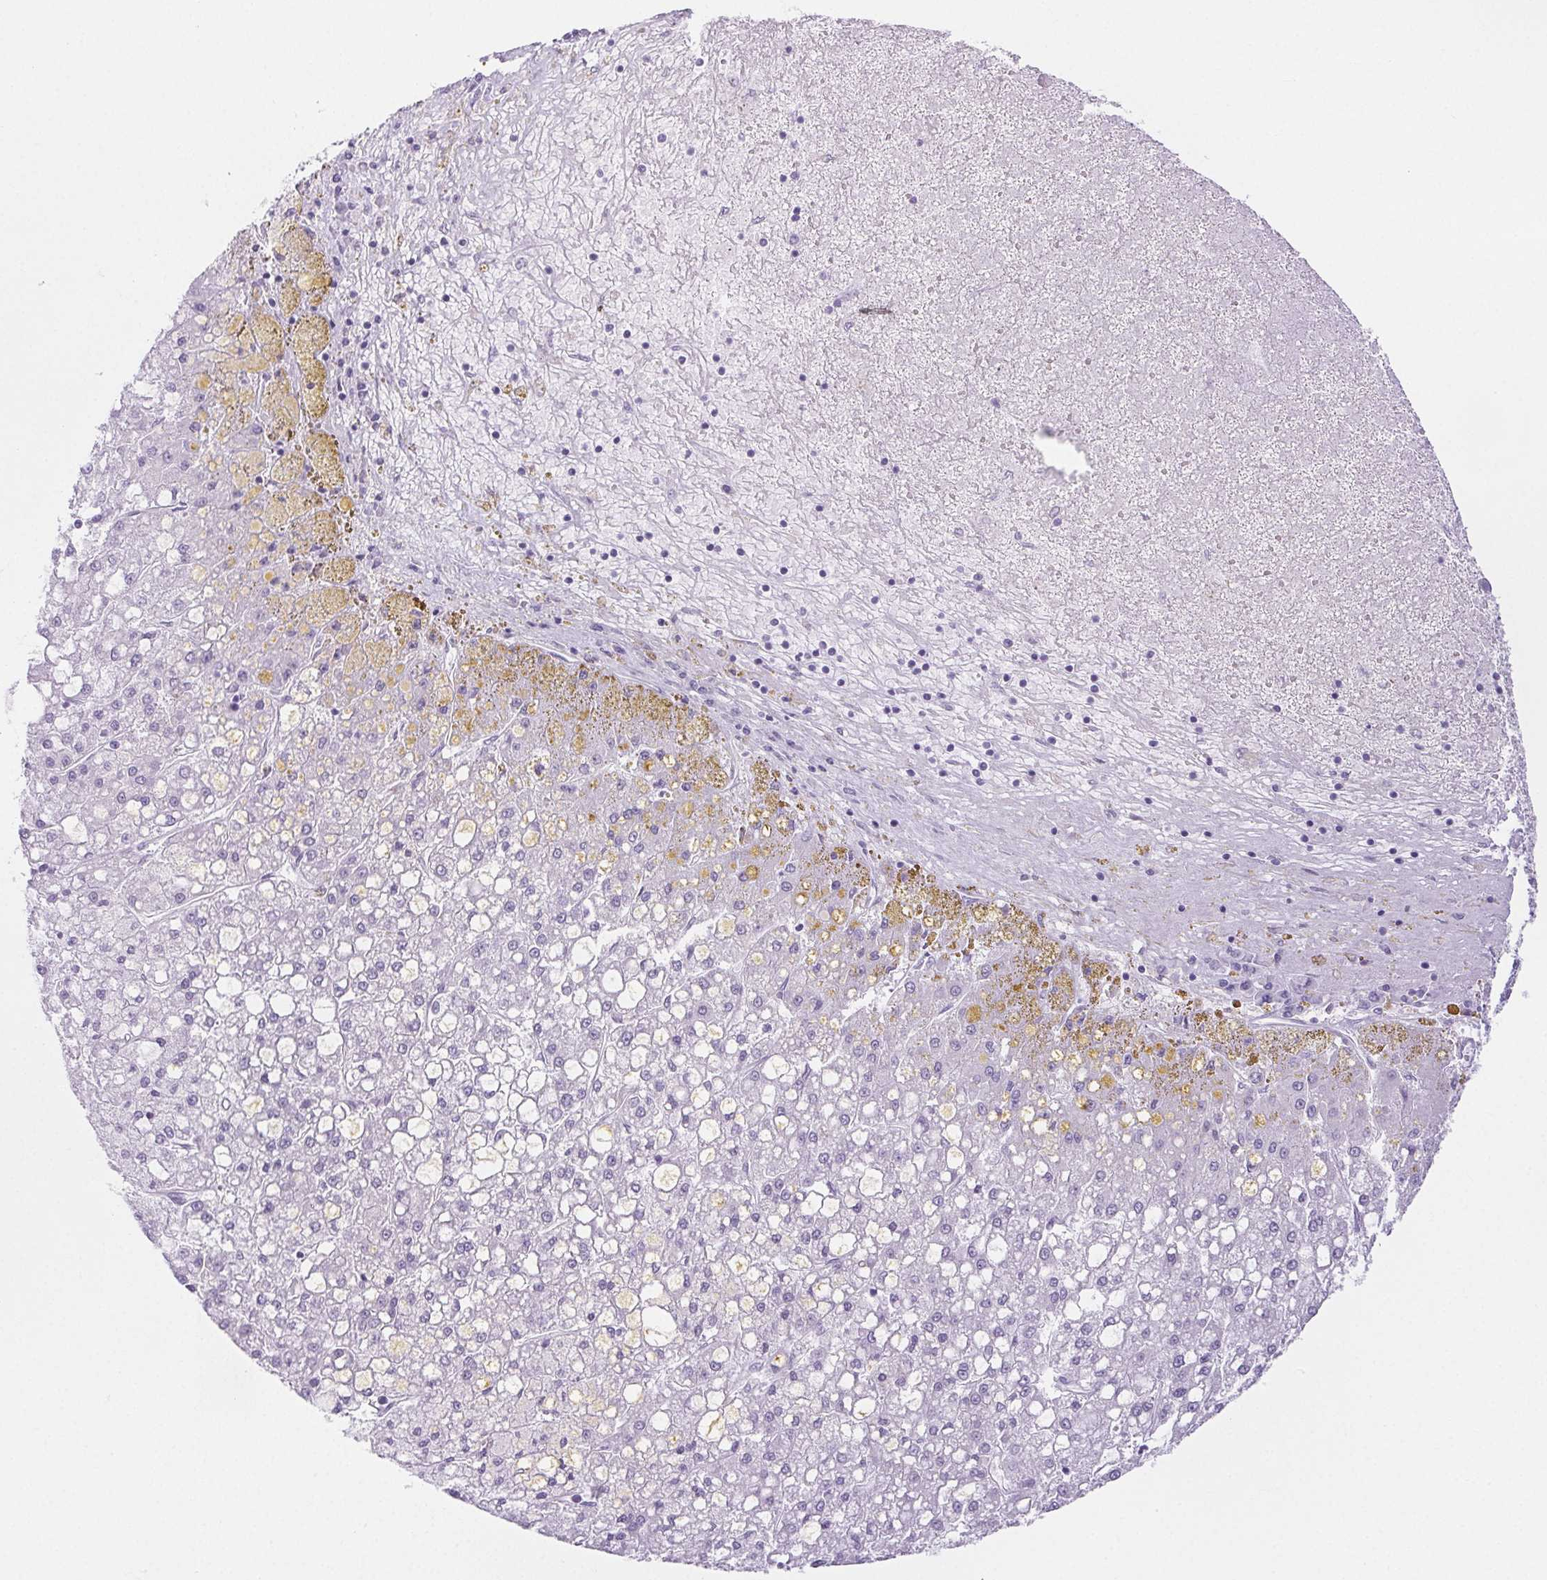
{"staining": {"intensity": "negative", "quantity": "none", "location": "none"}, "tissue": "liver cancer", "cell_type": "Tumor cells", "image_type": "cancer", "snomed": [{"axis": "morphology", "description": "Carcinoma, Hepatocellular, NOS"}, {"axis": "topography", "description": "Liver"}], "caption": "The photomicrograph reveals no staining of tumor cells in liver cancer.", "gene": "PI3", "patient": {"sex": "male", "age": 67}}